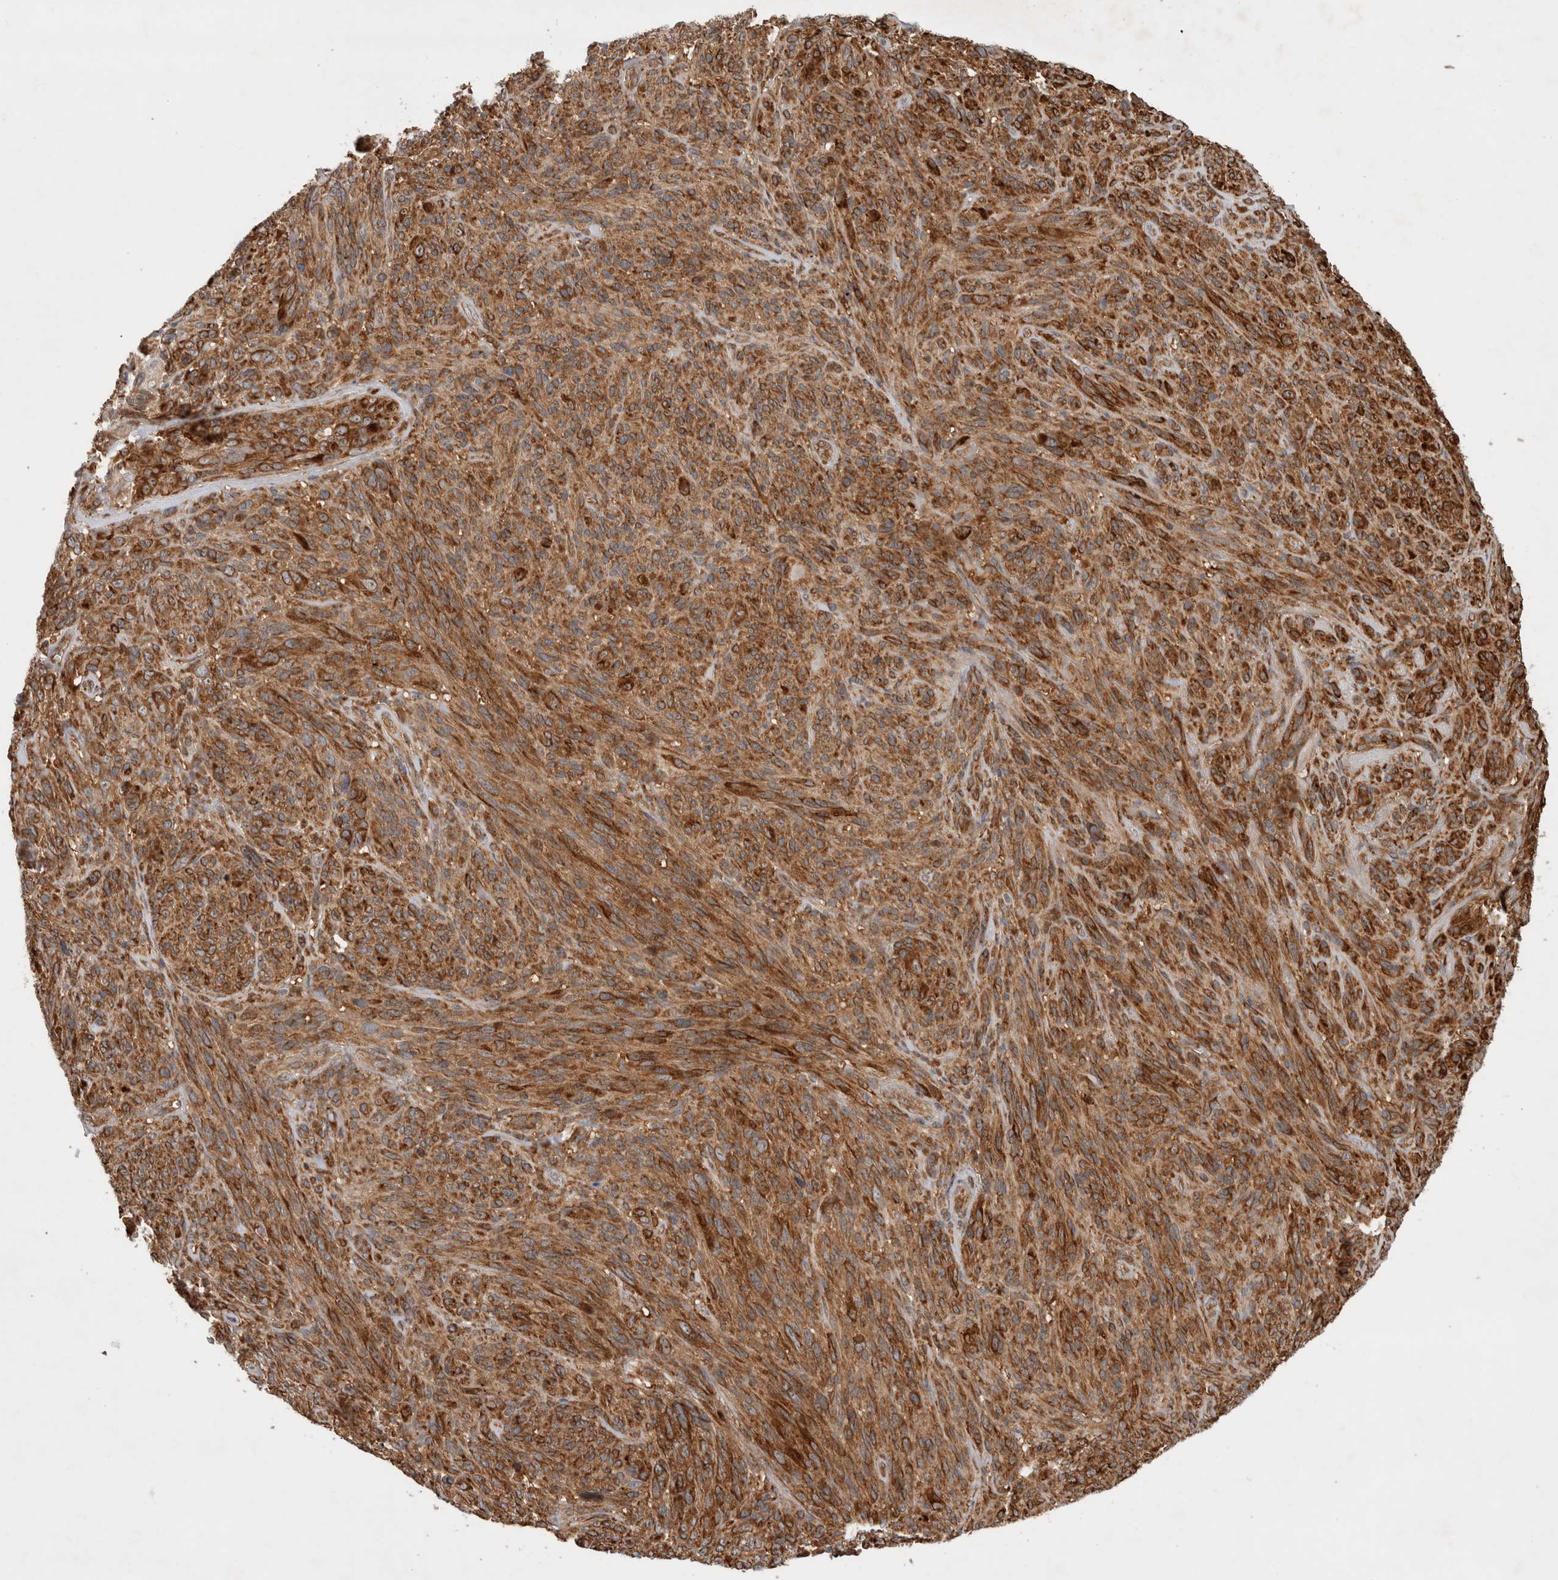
{"staining": {"intensity": "strong", "quantity": ">75%", "location": "cytoplasmic/membranous"}, "tissue": "melanoma", "cell_type": "Tumor cells", "image_type": "cancer", "snomed": [{"axis": "morphology", "description": "Malignant melanoma, NOS"}, {"axis": "topography", "description": "Skin of head"}], "caption": "Human melanoma stained with a protein marker shows strong staining in tumor cells.", "gene": "TUBD1", "patient": {"sex": "male", "age": 96}}